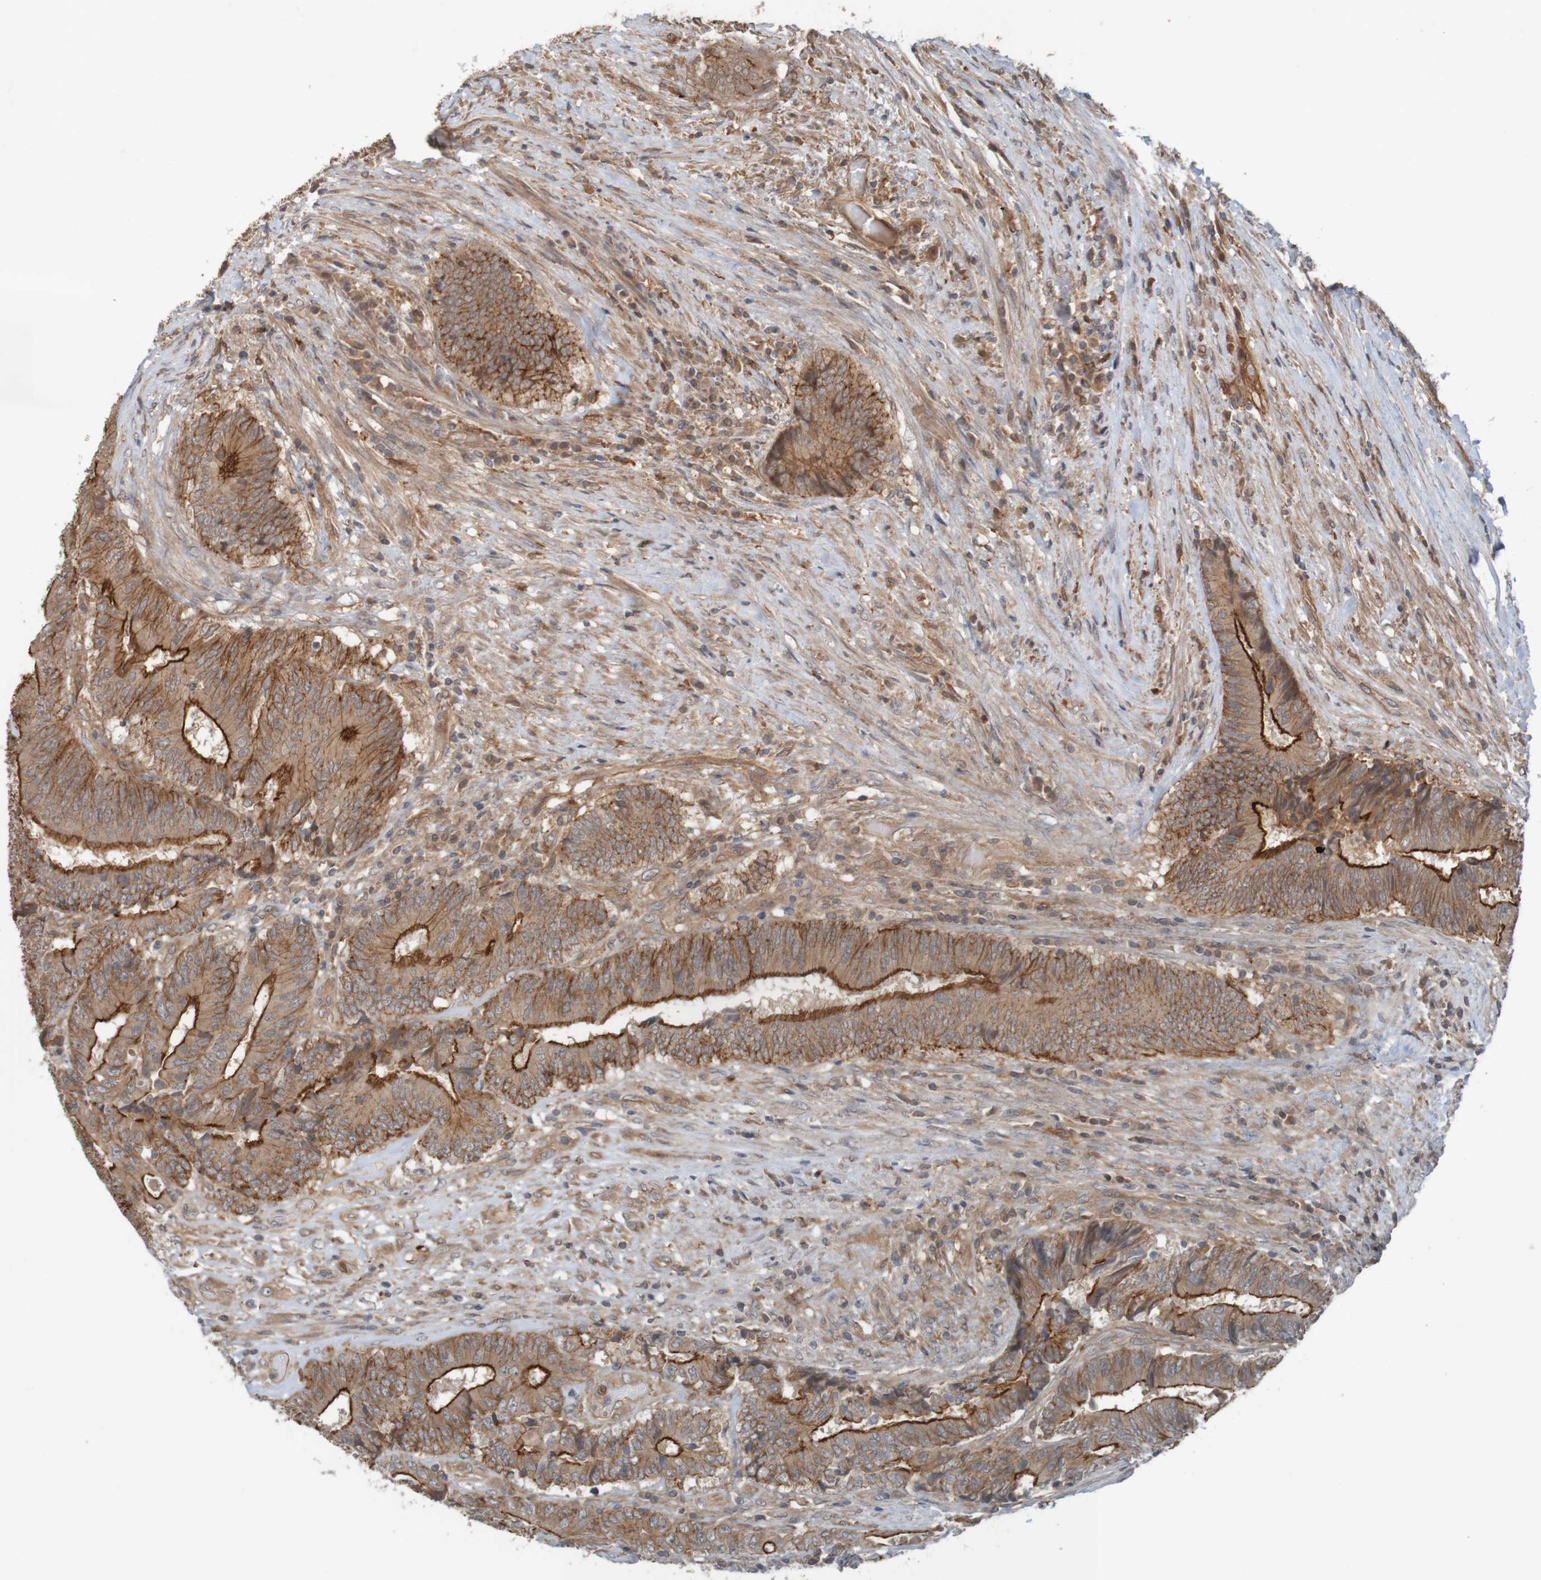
{"staining": {"intensity": "moderate", "quantity": ">75%", "location": "cytoplasmic/membranous"}, "tissue": "colorectal cancer", "cell_type": "Tumor cells", "image_type": "cancer", "snomed": [{"axis": "morphology", "description": "Adenocarcinoma, NOS"}, {"axis": "topography", "description": "Rectum"}], "caption": "Protein expression analysis of colorectal cancer shows moderate cytoplasmic/membranous expression in approximately >75% of tumor cells. (Stains: DAB in brown, nuclei in blue, Microscopy: brightfield microscopy at high magnification).", "gene": "ARHGEF11", "patient": {"sex": "male", "age": 72}}